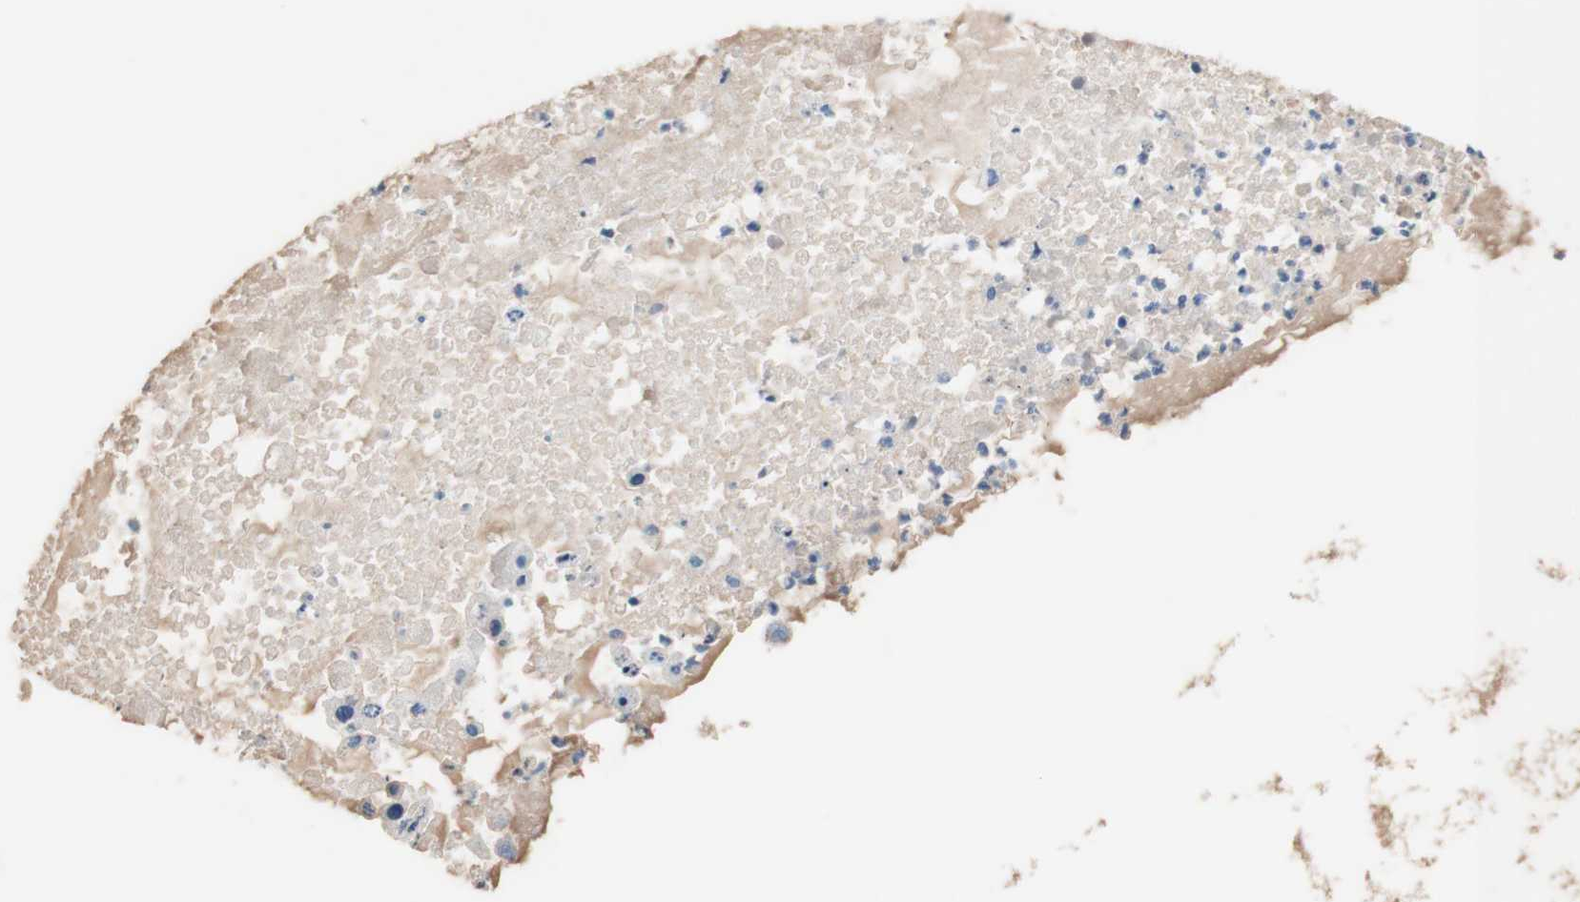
{"staining": {"intensity": "weak", "quantity": ">75%", "location": "cytoplasmic/membranous"}, "tissue": "ovarian cancer", "cell_type": "Tumor cells", "image_type": "cancer", "snomed": [{"axis": "morphology", "description": "Cystadenocarcinoma, mucinous, NOS"}, {"axis": "topography", "description": "Ovary"}], "caption": "A low amount of weak cytoplasmic/membranous expression is seen in approximately >75% of tumor cells in ovarian mucinous cystadenocarcinoma tissue.", "gene": "PACSIN1", "patient": {"sex": "female", "age": 80}}